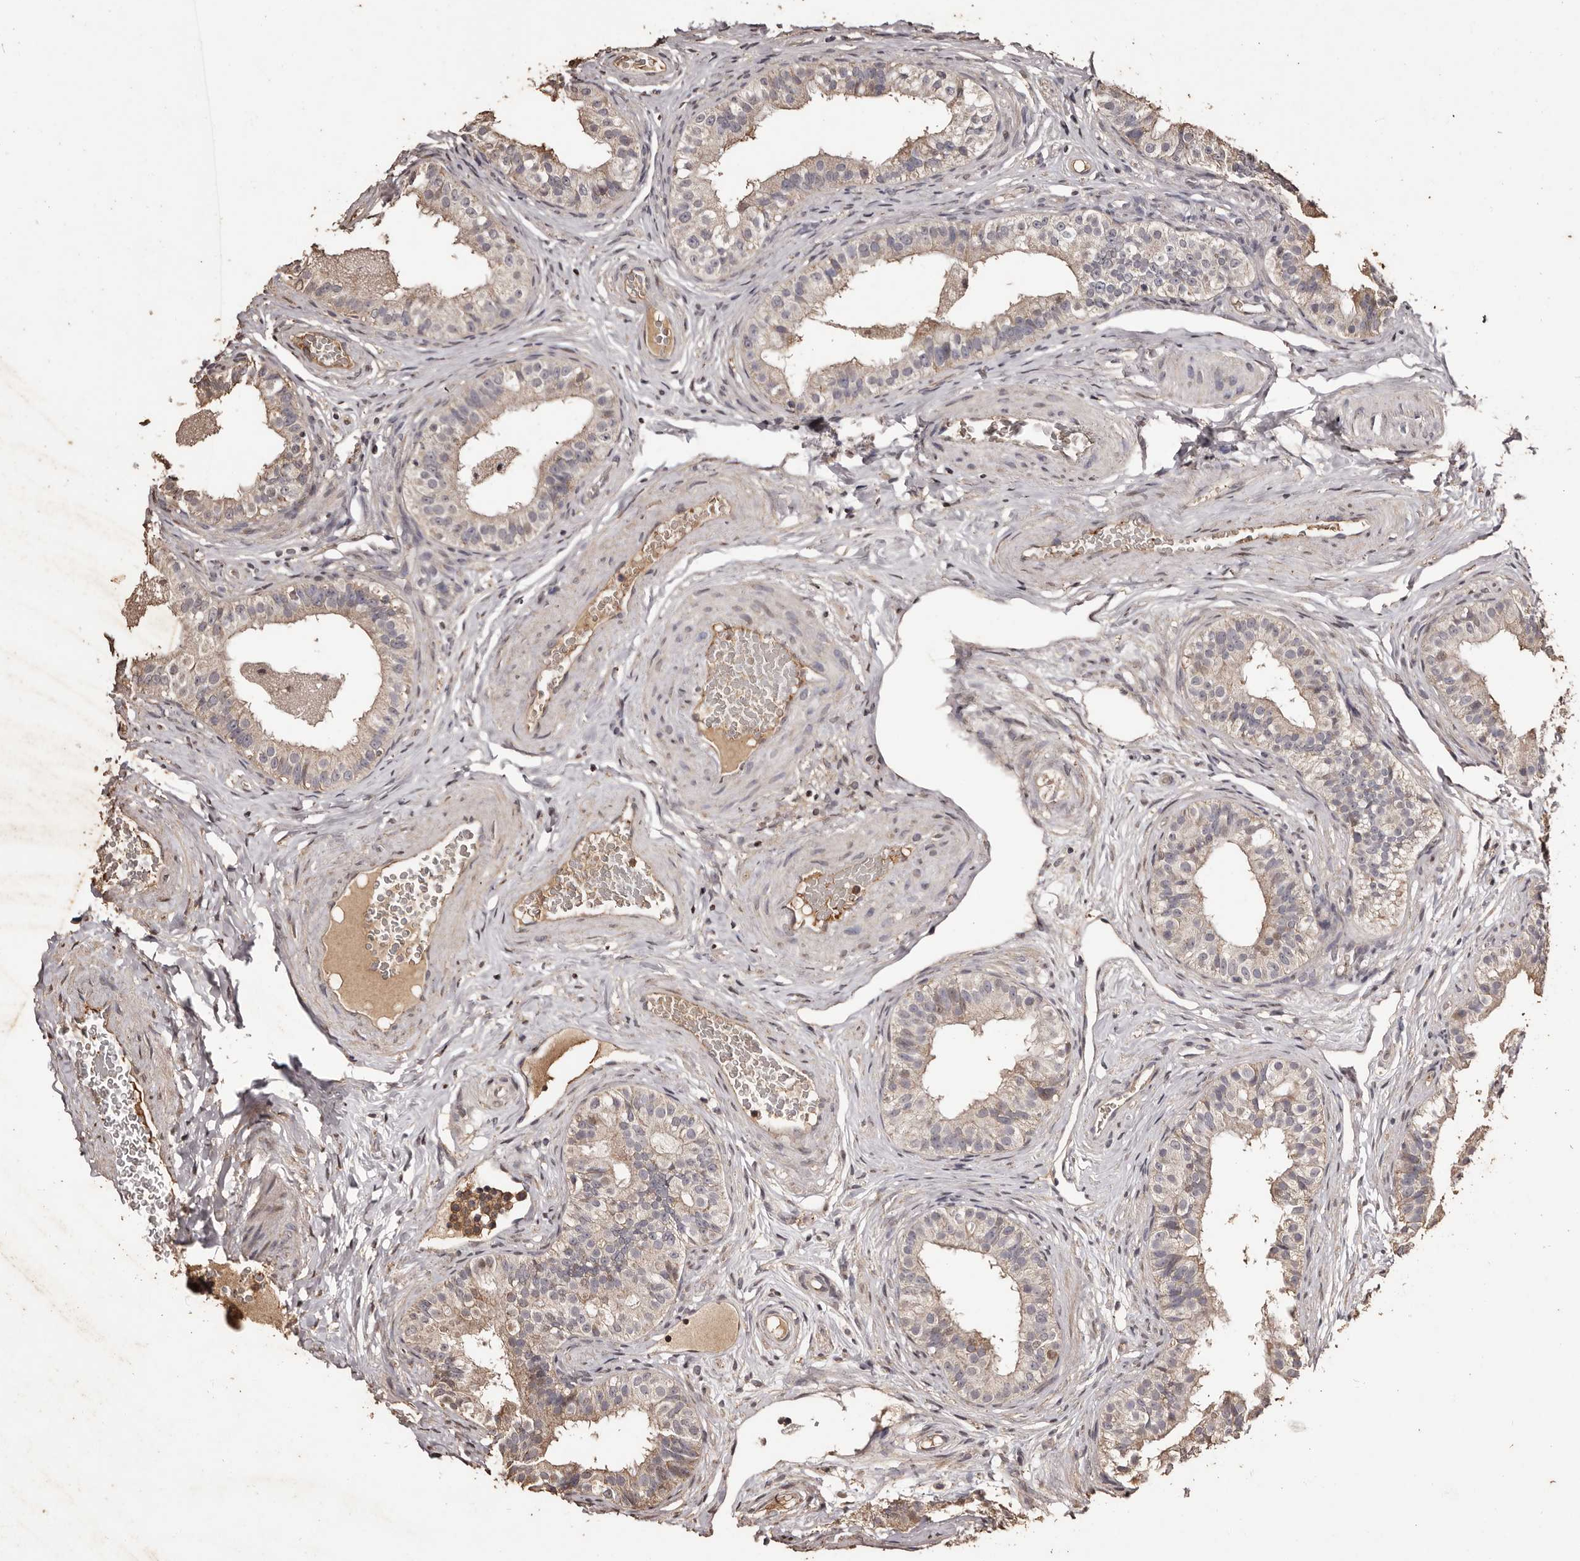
{"staining": {"intensity": "moderate", "quantity": "<25%", "location": "cytoplasmic/membranous,nuclear"}, "tissue": "epididymis", "cell_type": "Glandular cells", "image_type": "normal", "snomed": [{"axis": "morphology", "description": "Normal tissue, NOS"}, {"axis": "topography", "description": "Epididymis"}], "caption": "Immunohistochemical staining of normal epididymis displays low levels of moderate cytoplasmic/membranous,nuclear staining in approximately <25% of glandular cells. The staining is performed using DAB (3,3'-diaminobenzidine) brown chromogen to label protein expression. The nuclei are counter-stained blue using hematoxylin.", "gene": "NAV1", "patient": {"sex": "male", "age": 49}}